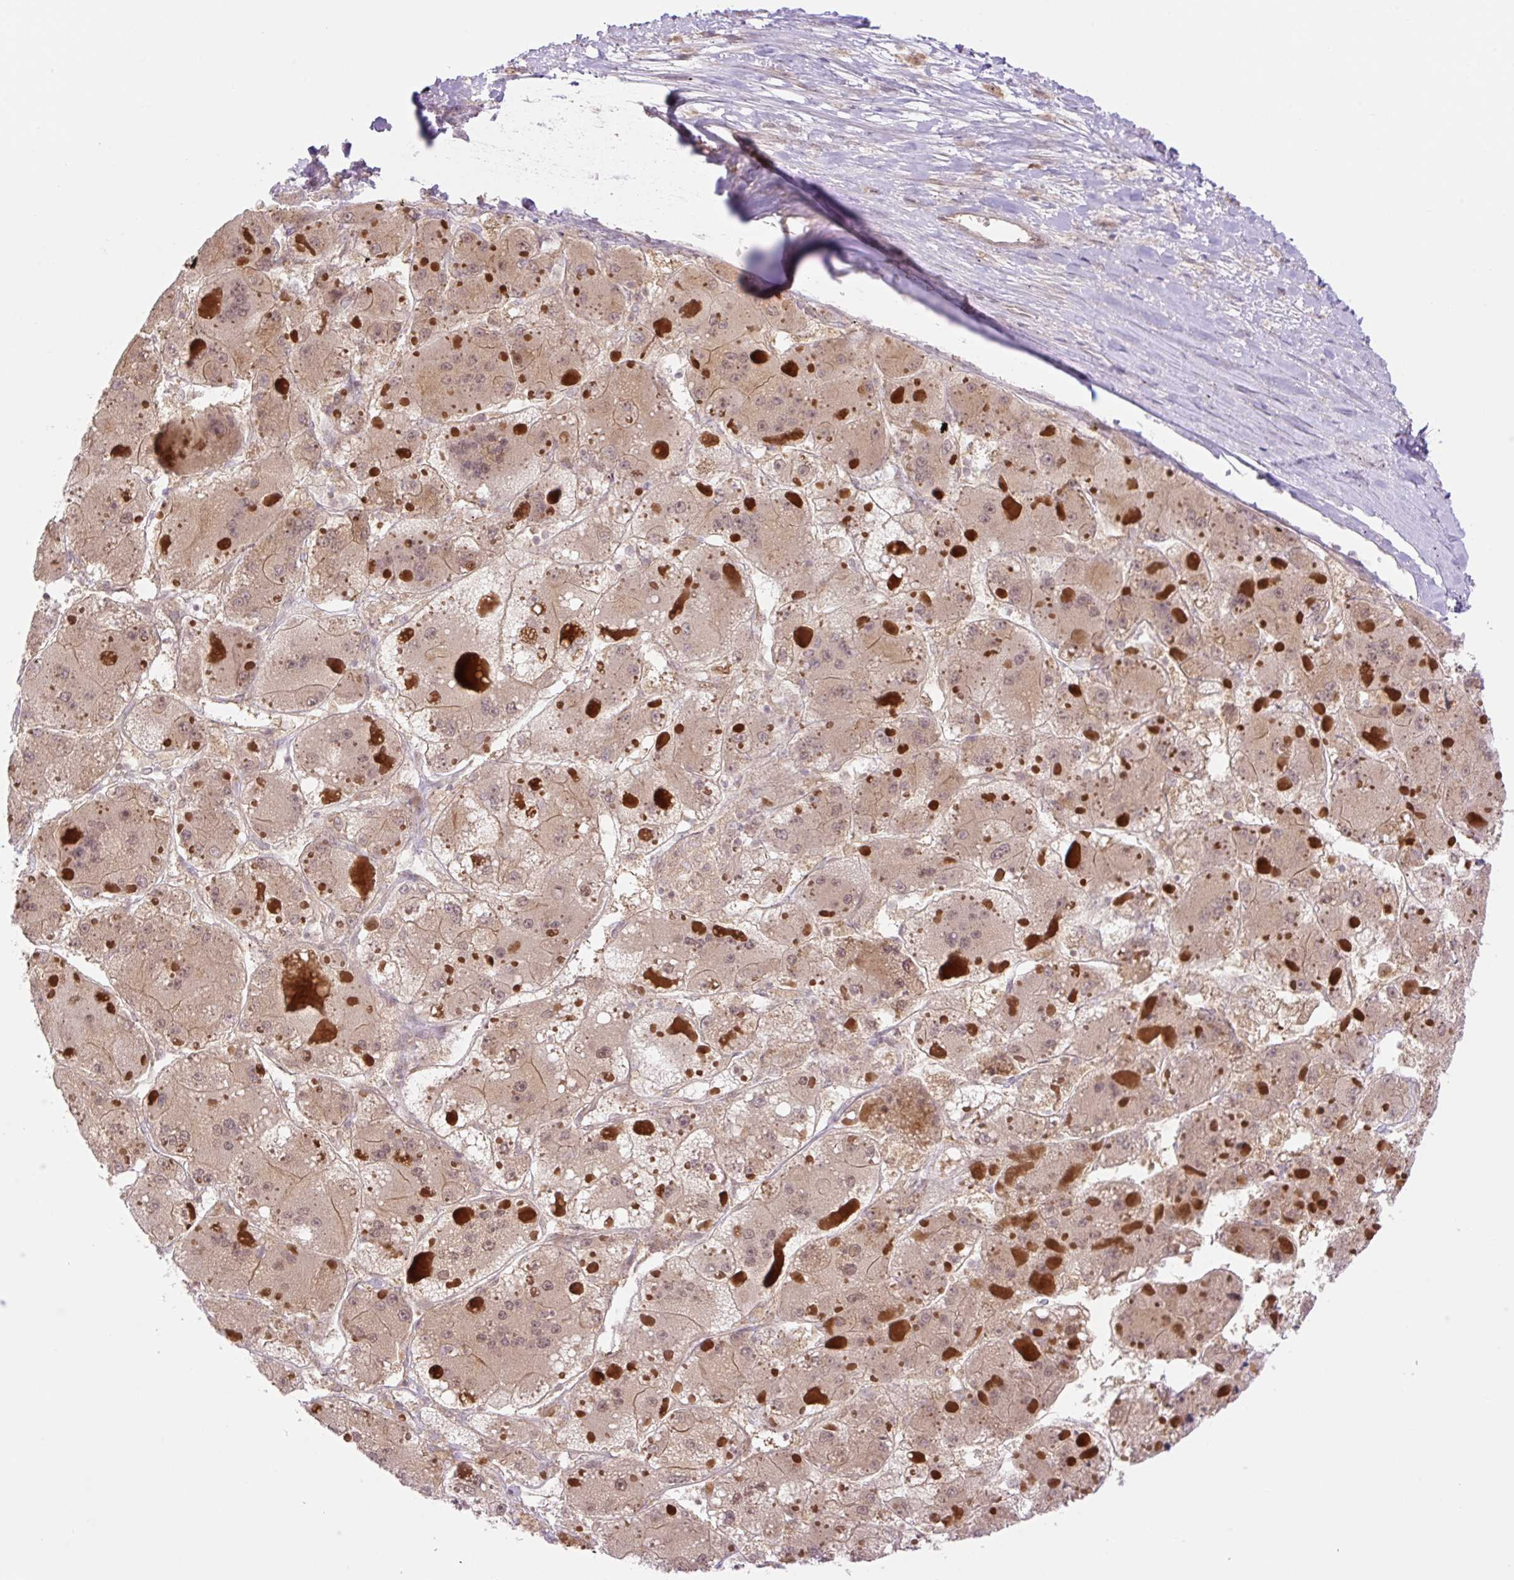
{"staining": {"intensity": "weak", "quantity": ">75%", "location": "cytoplasmic/membranous,nuclear"}, "tissue": "liver cancer", "cell_type": "Tumor cells", "image_type": "cancer", "snomed": [{"axis": "morphology", "description": "Carcinoma, Hepatocellular, NOS"}, {"axis": "topography", "description": "Liver"}], "caption": "Liver cancer stained with a protein marker shows weak staining in tumor cells.", "gene": "VPS25", "patient": {"sex": "female", "age": 73}}